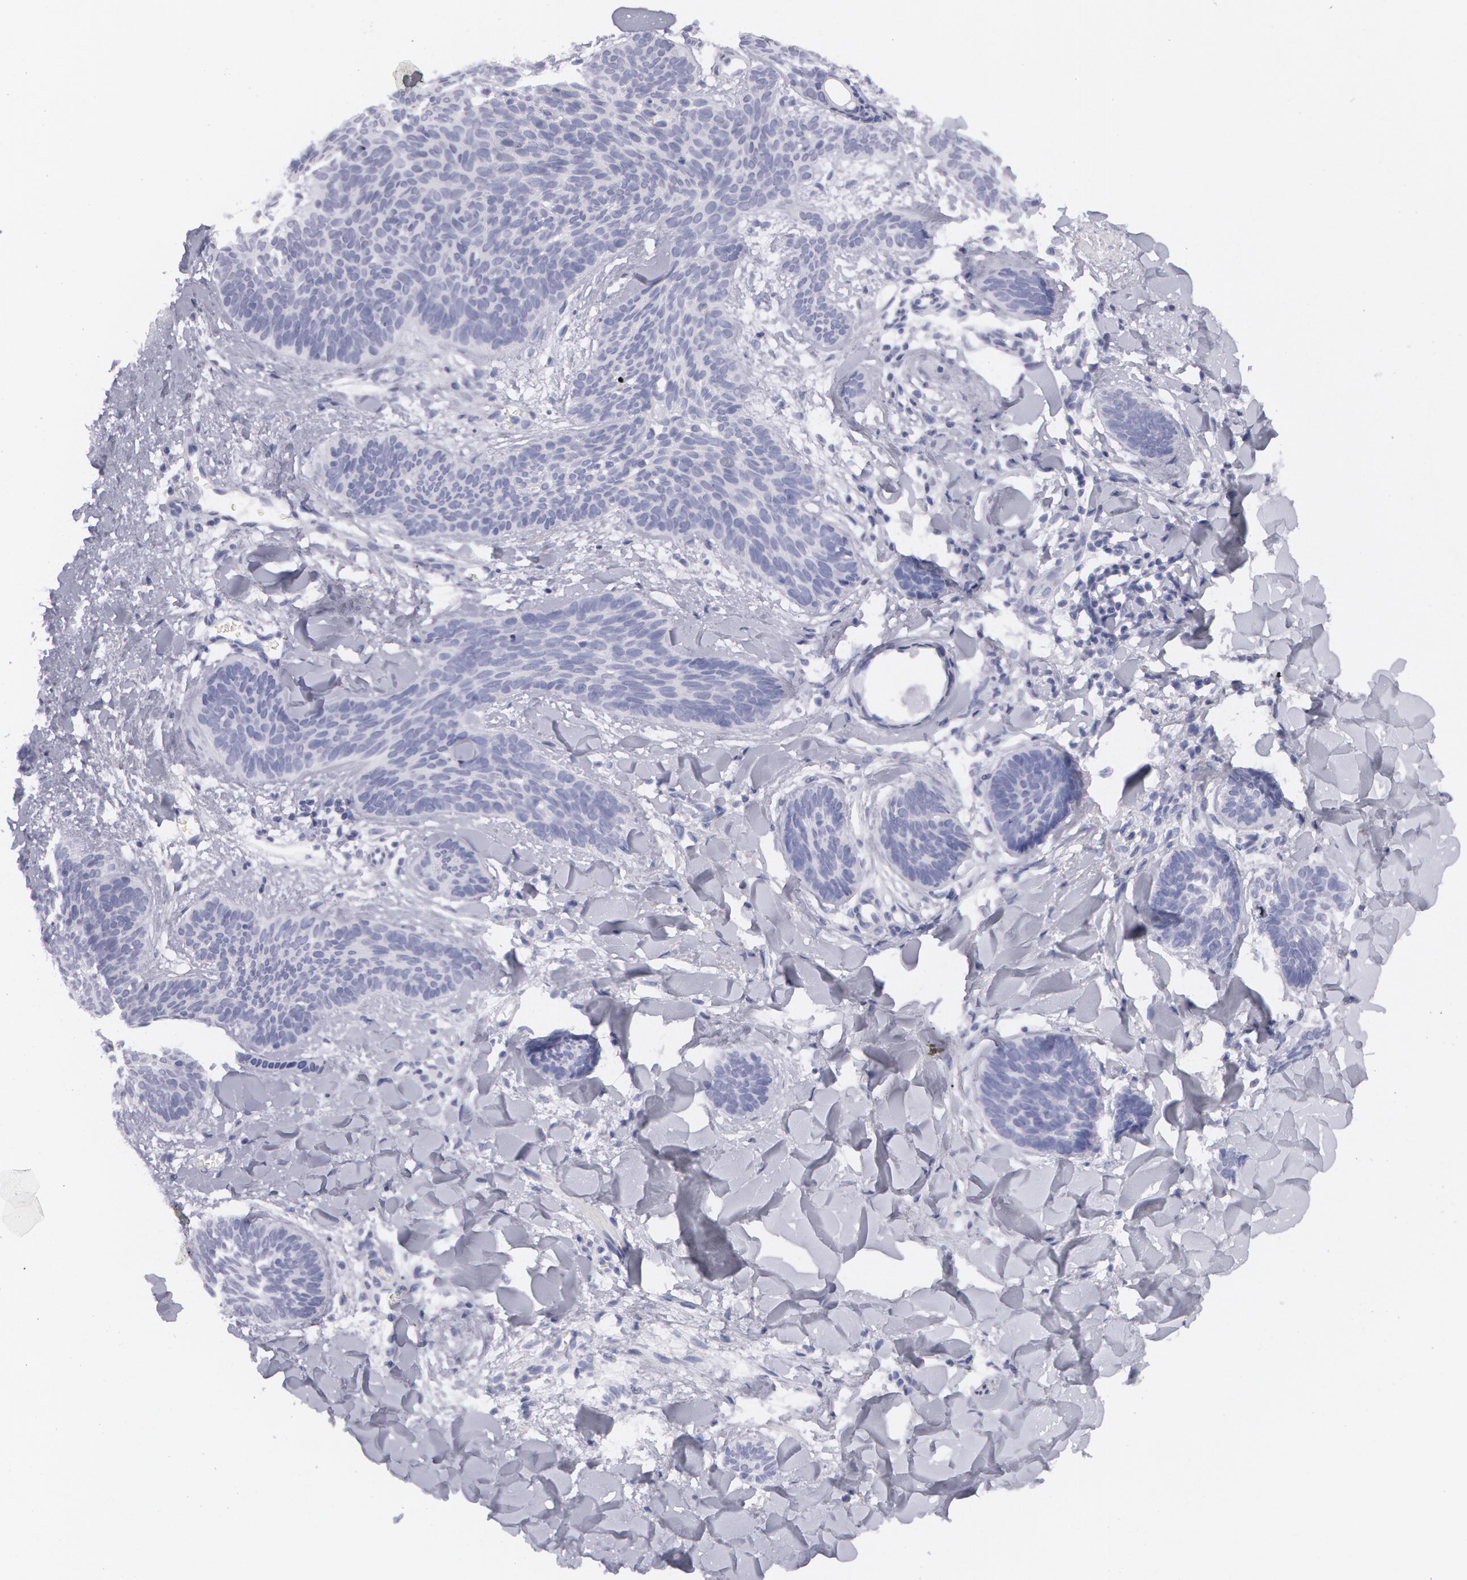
{"staining": {"intensity": "negative", "quantity": "none", "location": "none"}, "tissue": "skin cancer", "cell_type": "Tumor cells", "image_type": "cancer", "snomed": [{"axis": "morphology", "description": "Basal cell carcinoma"}, {"axis": "topography", "description": "Skin"}], "caption": "DAB (3,3'-diaminobenzidine) immunohistochemical staining of skin basal cell carcinoma displays no significant staining in tumor cells. The staining was performed using DAB (3,3'-diaminobenzidine) to visualize the protein expression in brown, while the nuclei were stained in blue with hematoxylin (Magnification: 20x).", "gene": "AMACR", "patient": {"sex": "female", "age": 81}}